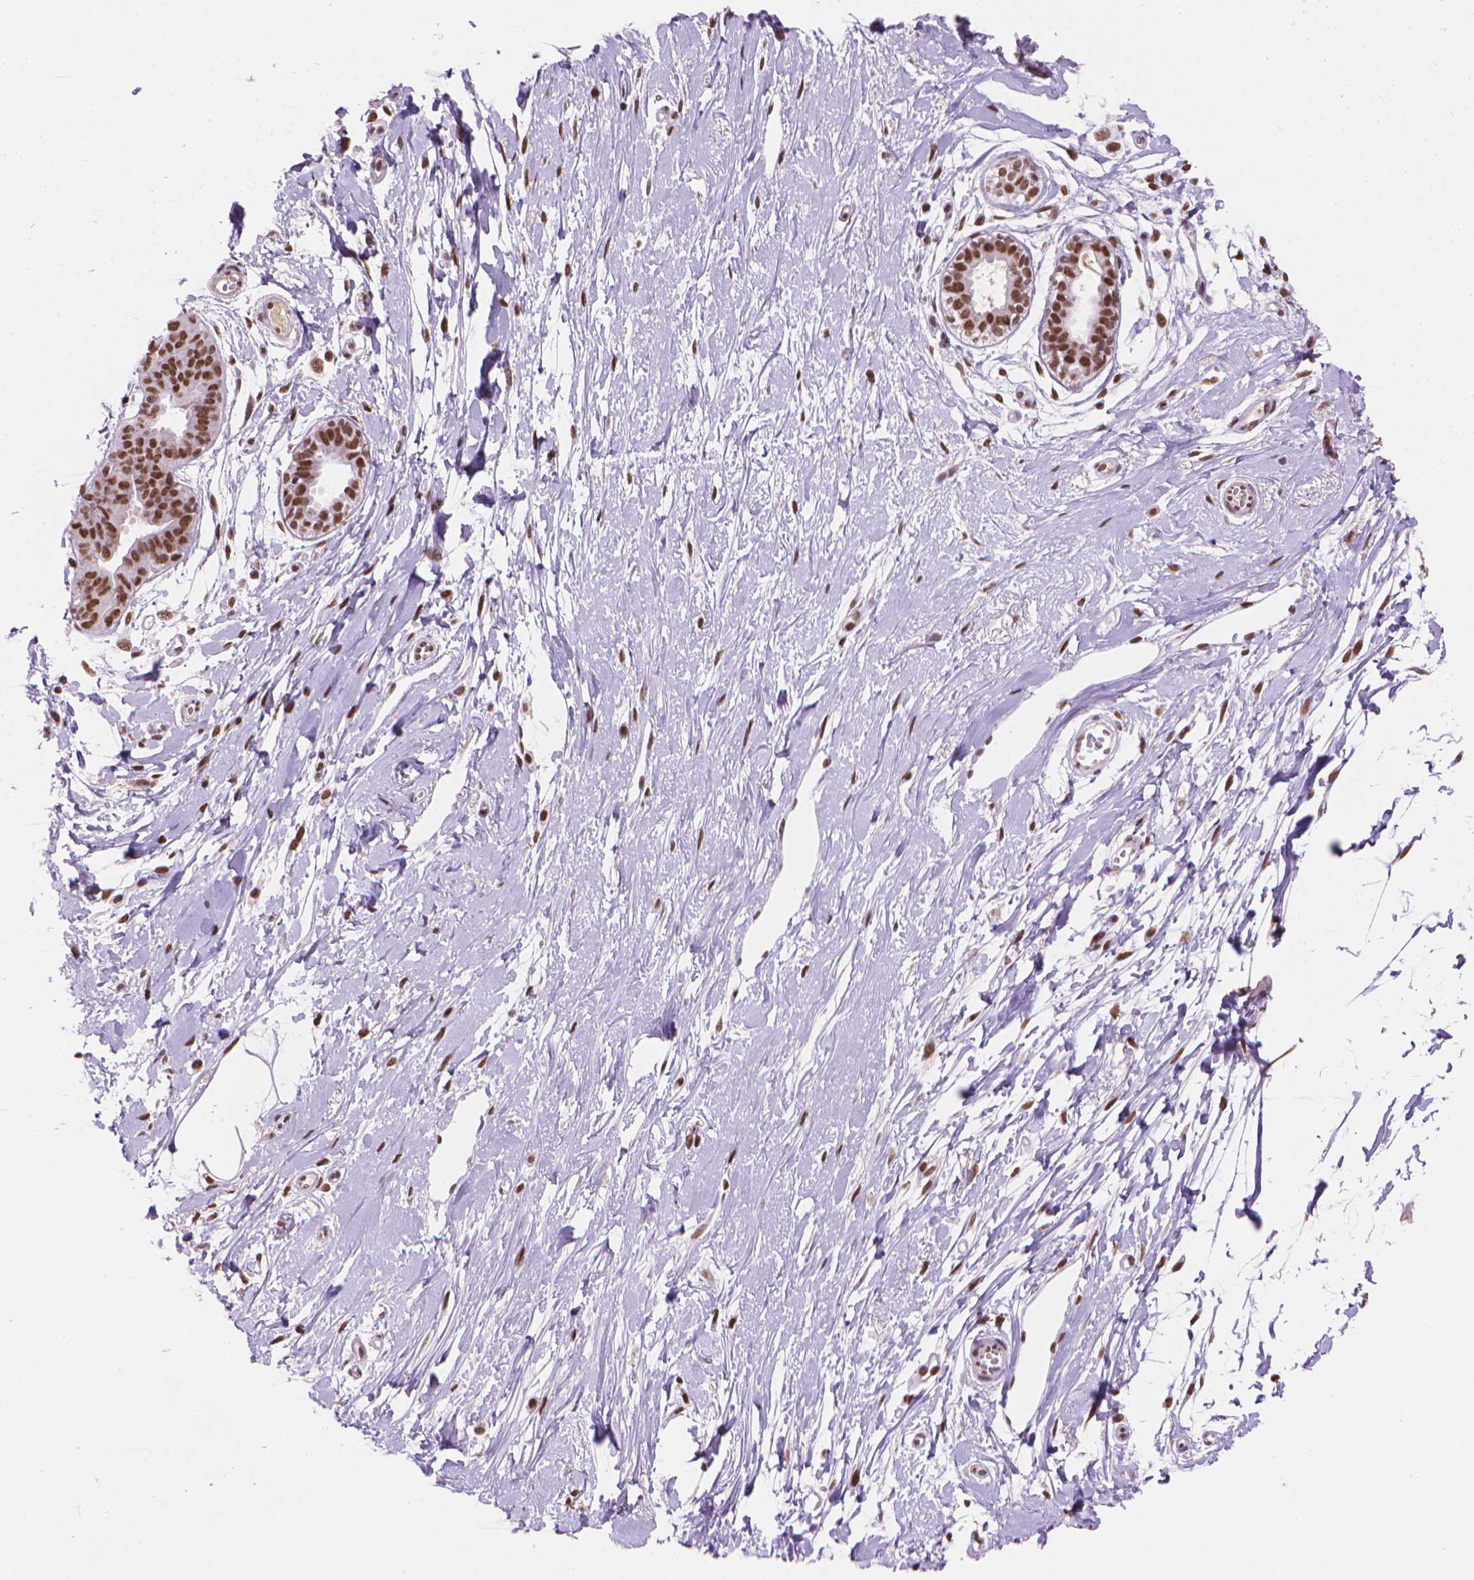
{"staining": {"intensity": "moderate", "quantity": "<25%", "location": "nuclear"}, "tissue": "breast", "cell_type": "Adipocytes", "image_type": "normal", "snomed": [{"axis": "morphology", "description": "Normal tissue, NOS"}, {"axis": "topography", "description": "Breast"}], "caption": "Protein staining reveals moderate nuclear staining in approximately <25% of adipocytes in normal breast.", "gene": "RPA4", "patient": {"sex": "female", "age": 49}}